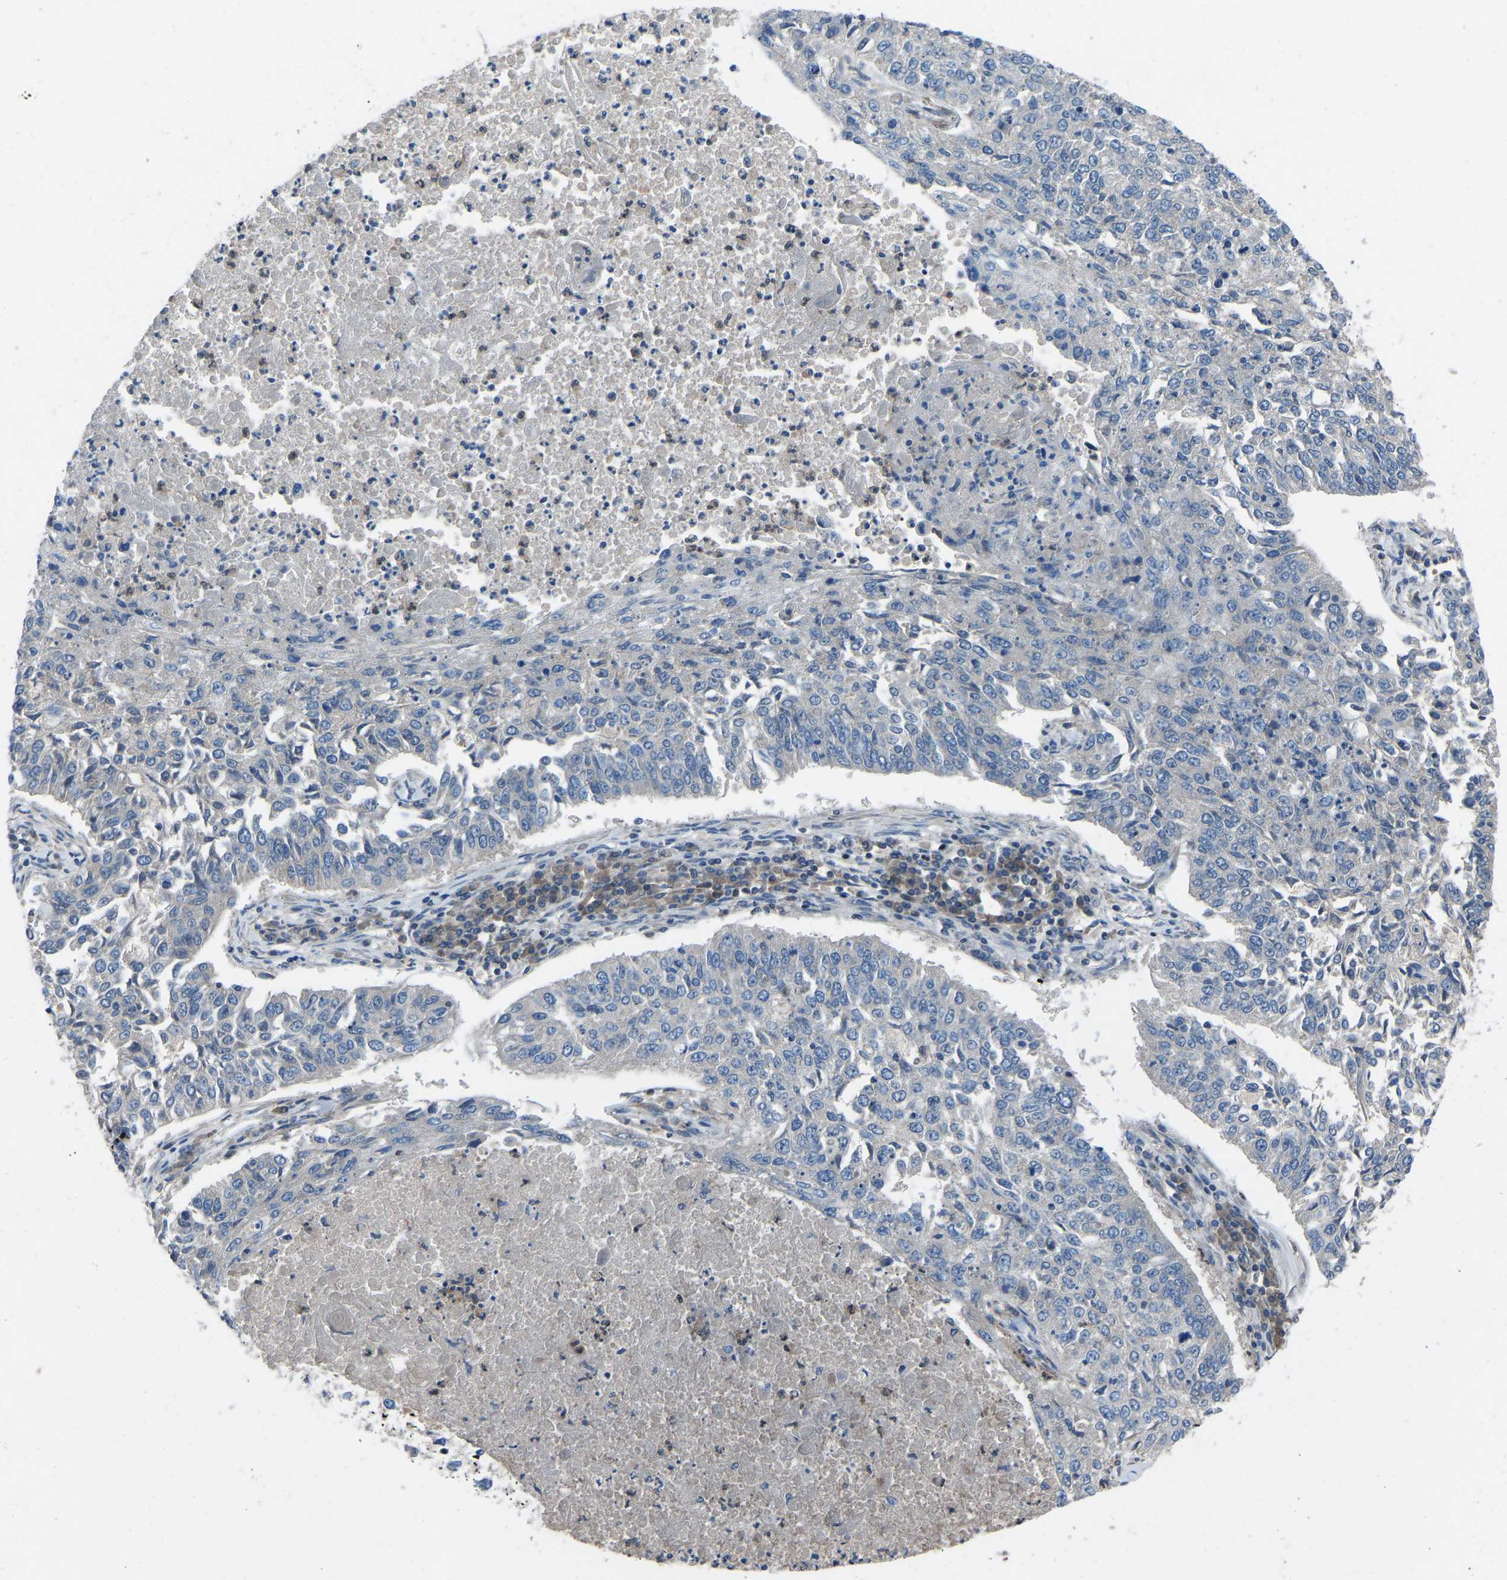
{"staining": {"intensity": "negative", "quantity": "none", "location": "none"}, "tissue": "lung cancer", "cell_type": "Tumor cells", "image_type": "cancer", "snomed": [{"axis": "morphology", "description": "Normal tissue, NOS"}, {"axis": "morphology", "description": "Squamous cell carcinoma, NOS"}, {"axis": "topography", "description": "Cartilage tissue"}, {"axis": "topography", "description": "Bronchus"}, {"axis": "topography", "description": "Lung"}], "caption": "Immunohistochemistry (IHC) of human lung cancer shows no staining in tumor cells. (Stains: DAB (3,3'-diaminobenzidine) IHC with hematoxylin counter stain, Microscopy: brightfield microscopy at high magnification).", "gene": "GRK6", "patient": {"sex": "female", "age": 49}}